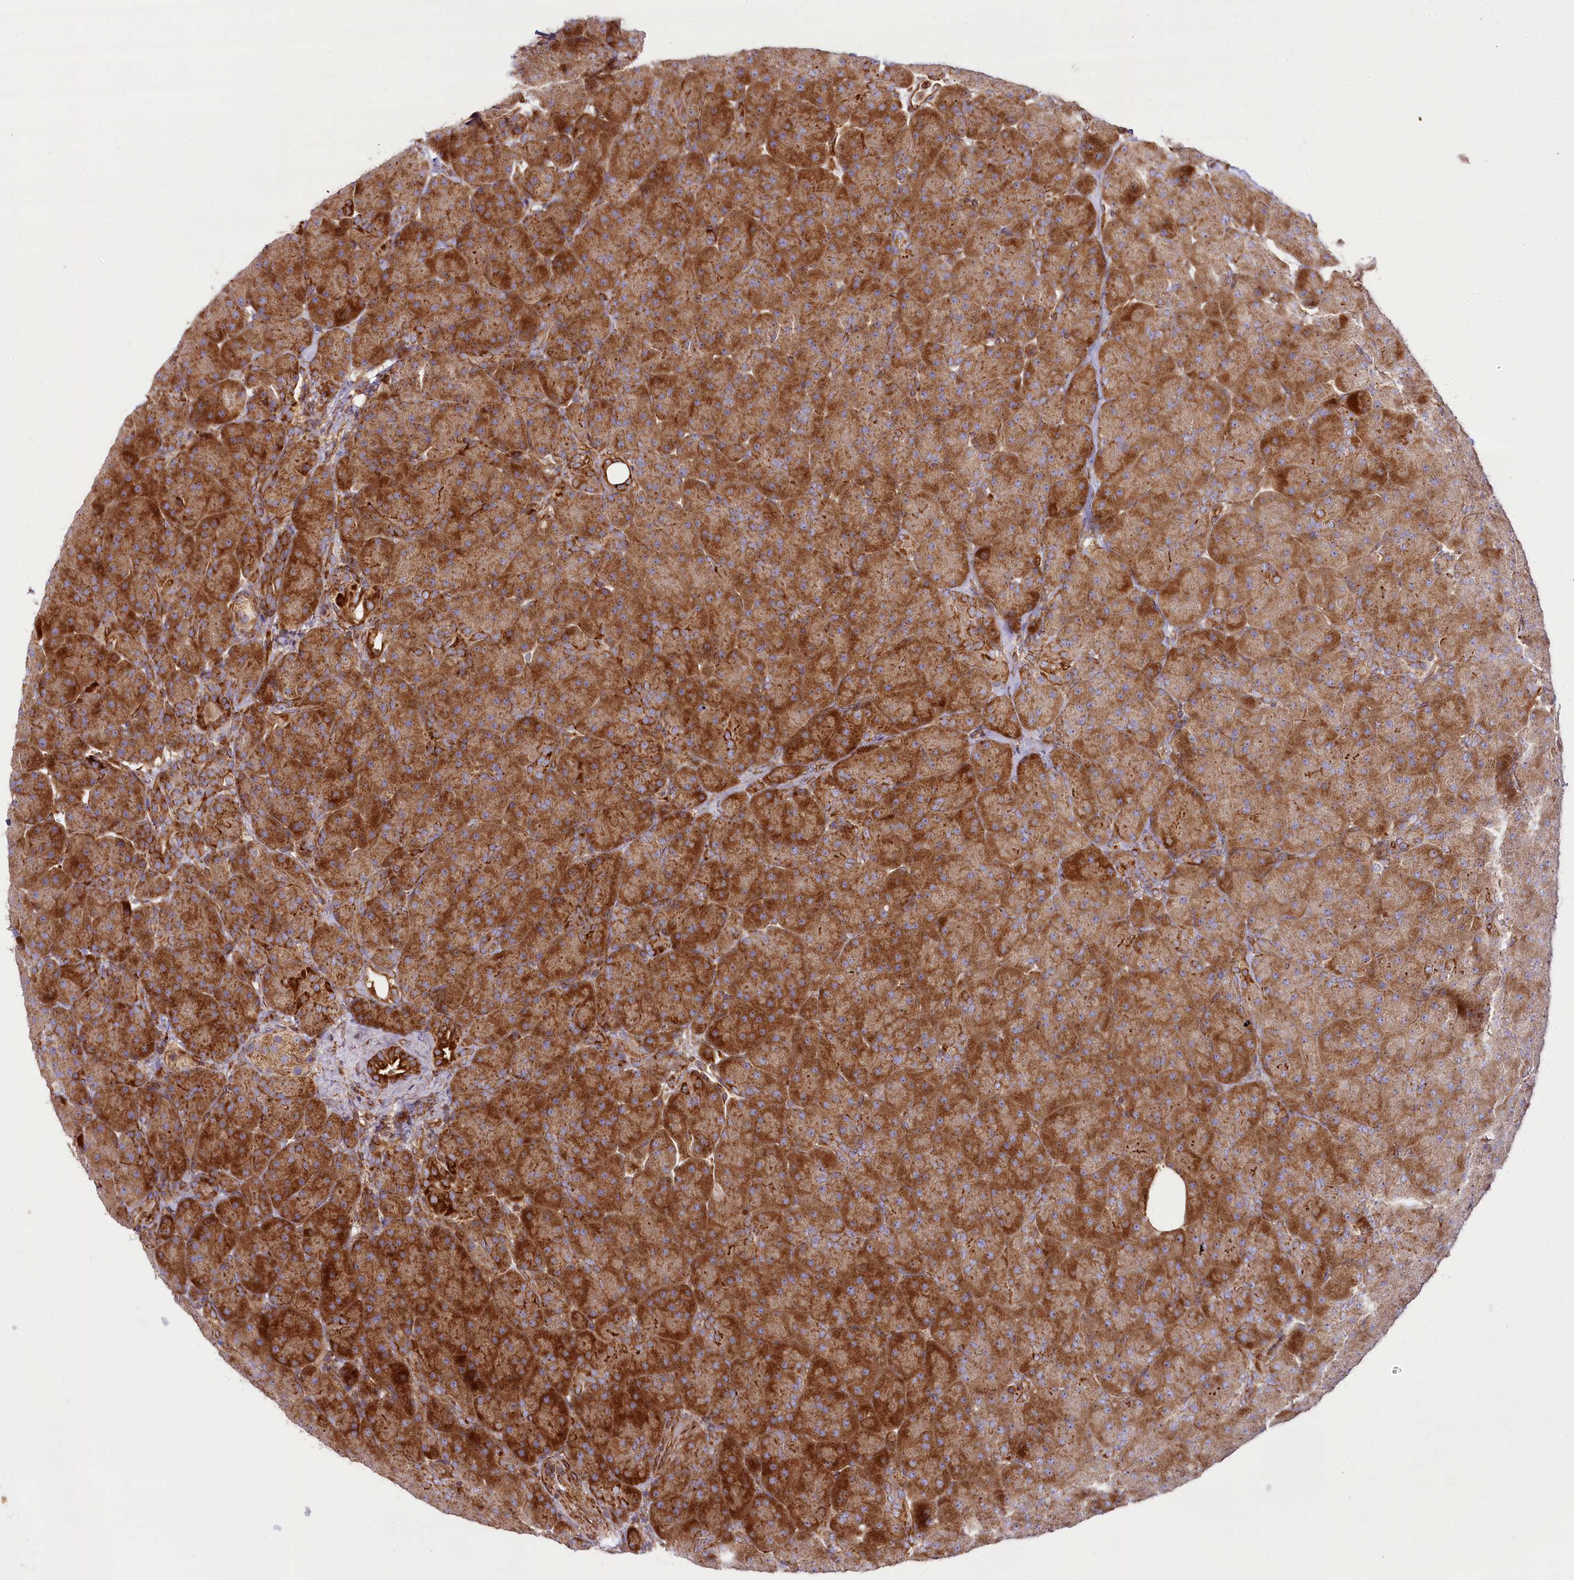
{"staining": {"intensity": "strong", "quantity": "25%-75%", "location": "cytoplasmic/membranous"}, "tissue": "pancreas", "cell_type": "Exocrine glandular cells", "image_type": "normal", "snomed": [{"axis": "morphology", "description": "Normal tissue, NOS"}, {"axis": "topography", "description": "Pancreas"}], "caption": "Brown immunohistochemical staining in unremarkable human pancreas displays strong cytoplasmic/membranous staining in approximately 25%-75% of exocrine glandular cells.", "gene": "THUMPD3", "patient": {"sex": "male", "age": 66}}